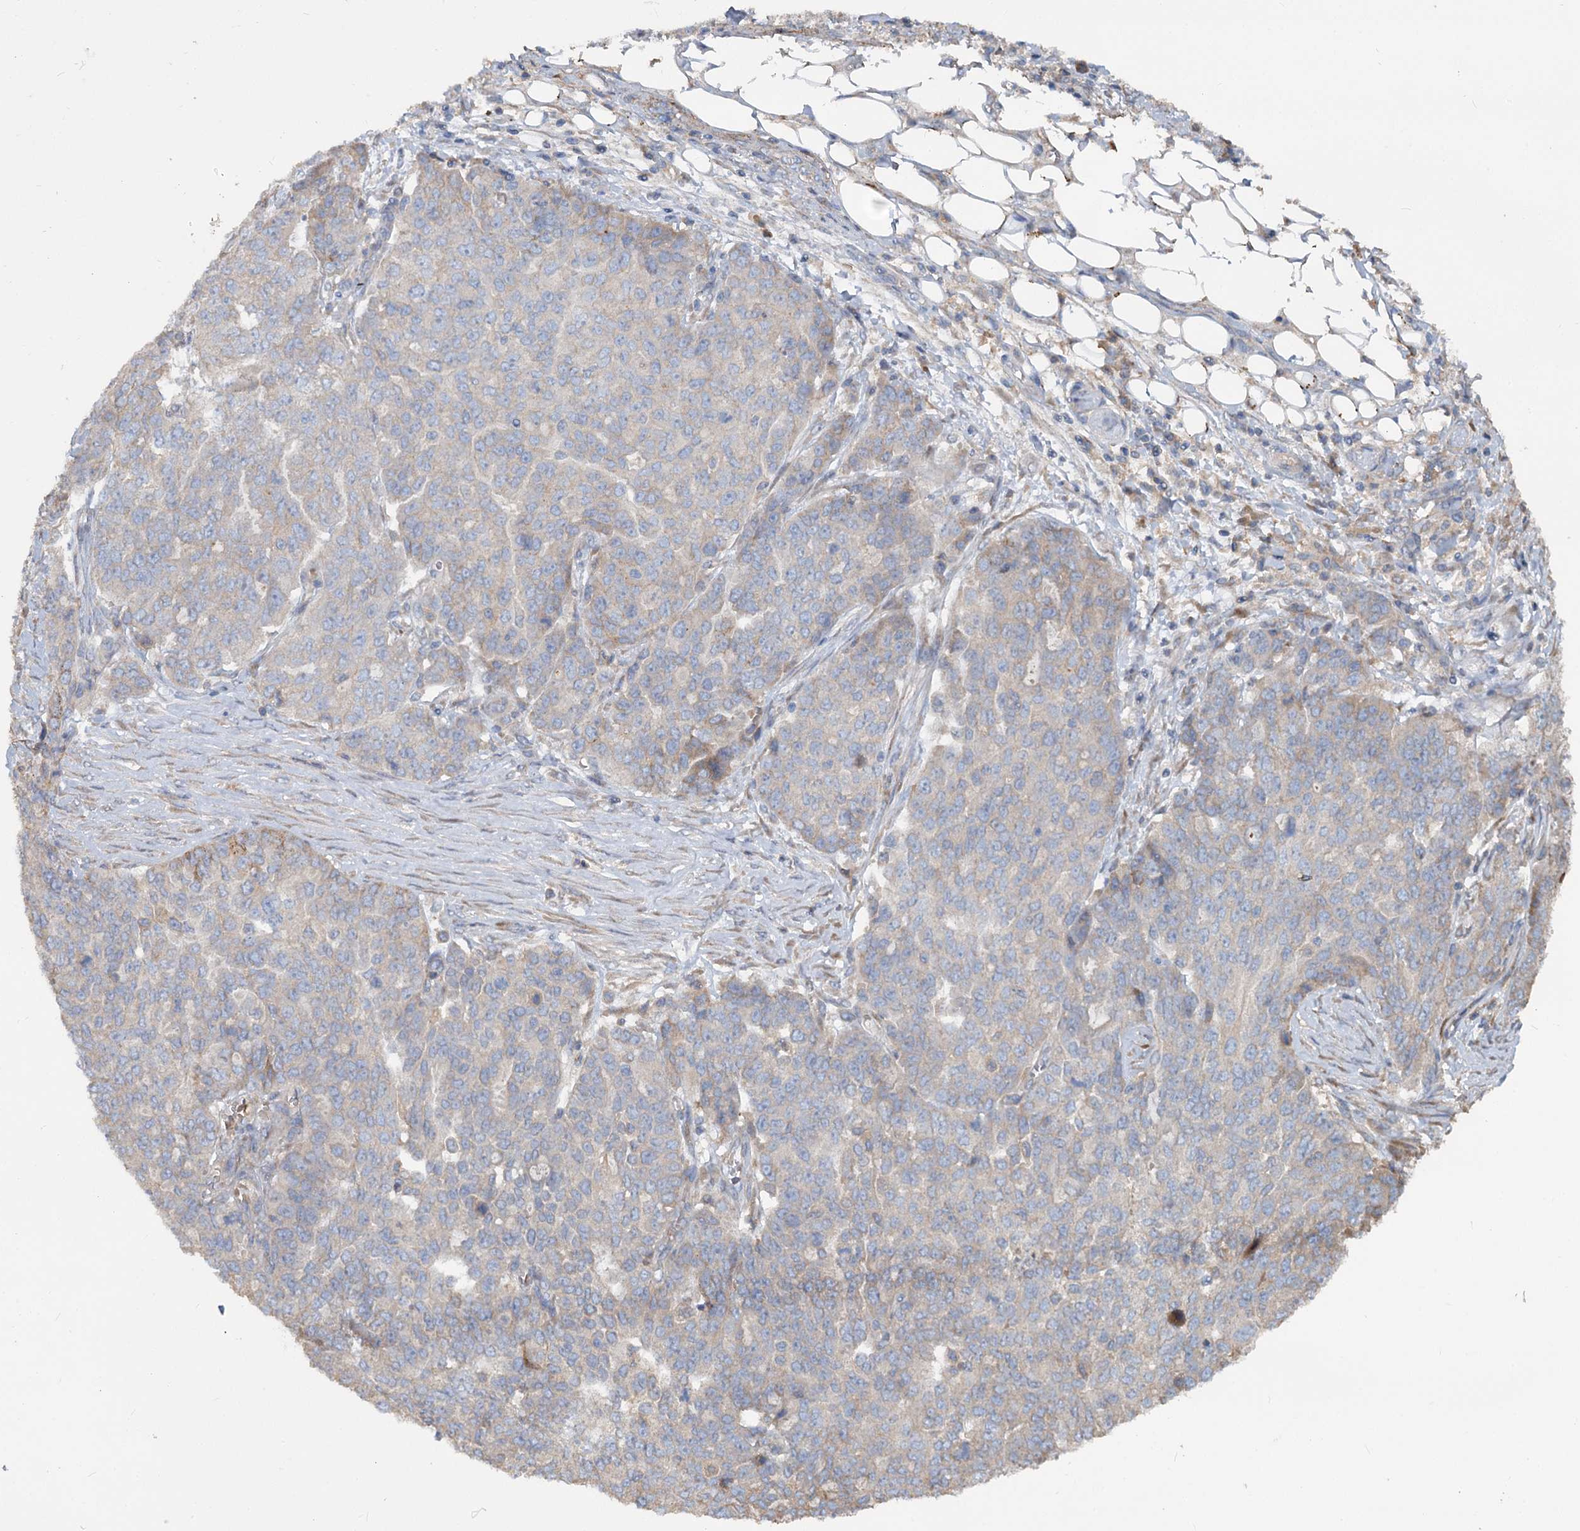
{"staining": {"intensity": "negative", "quantity": "none", "location": "none"}, "tissue": "ovarian cancer", "cell_type": "Tumor cells", "image_type": "cancer", "snomed": [{"axis": "morphology", "description": "Cystadenocarcinoma, serous, NOS"}, {"axis": "topography", "description": "Soft tissue"}, {"axis": "topography", "description": "Ovary"}], "caption": "Ovarian cancer (serous cystadenocarcinoma) stained for a protein using immunohistochemistry reveals no staining tumor cells.", "gene": "URAD", "patient": {"sex": "female", "age": 57}}